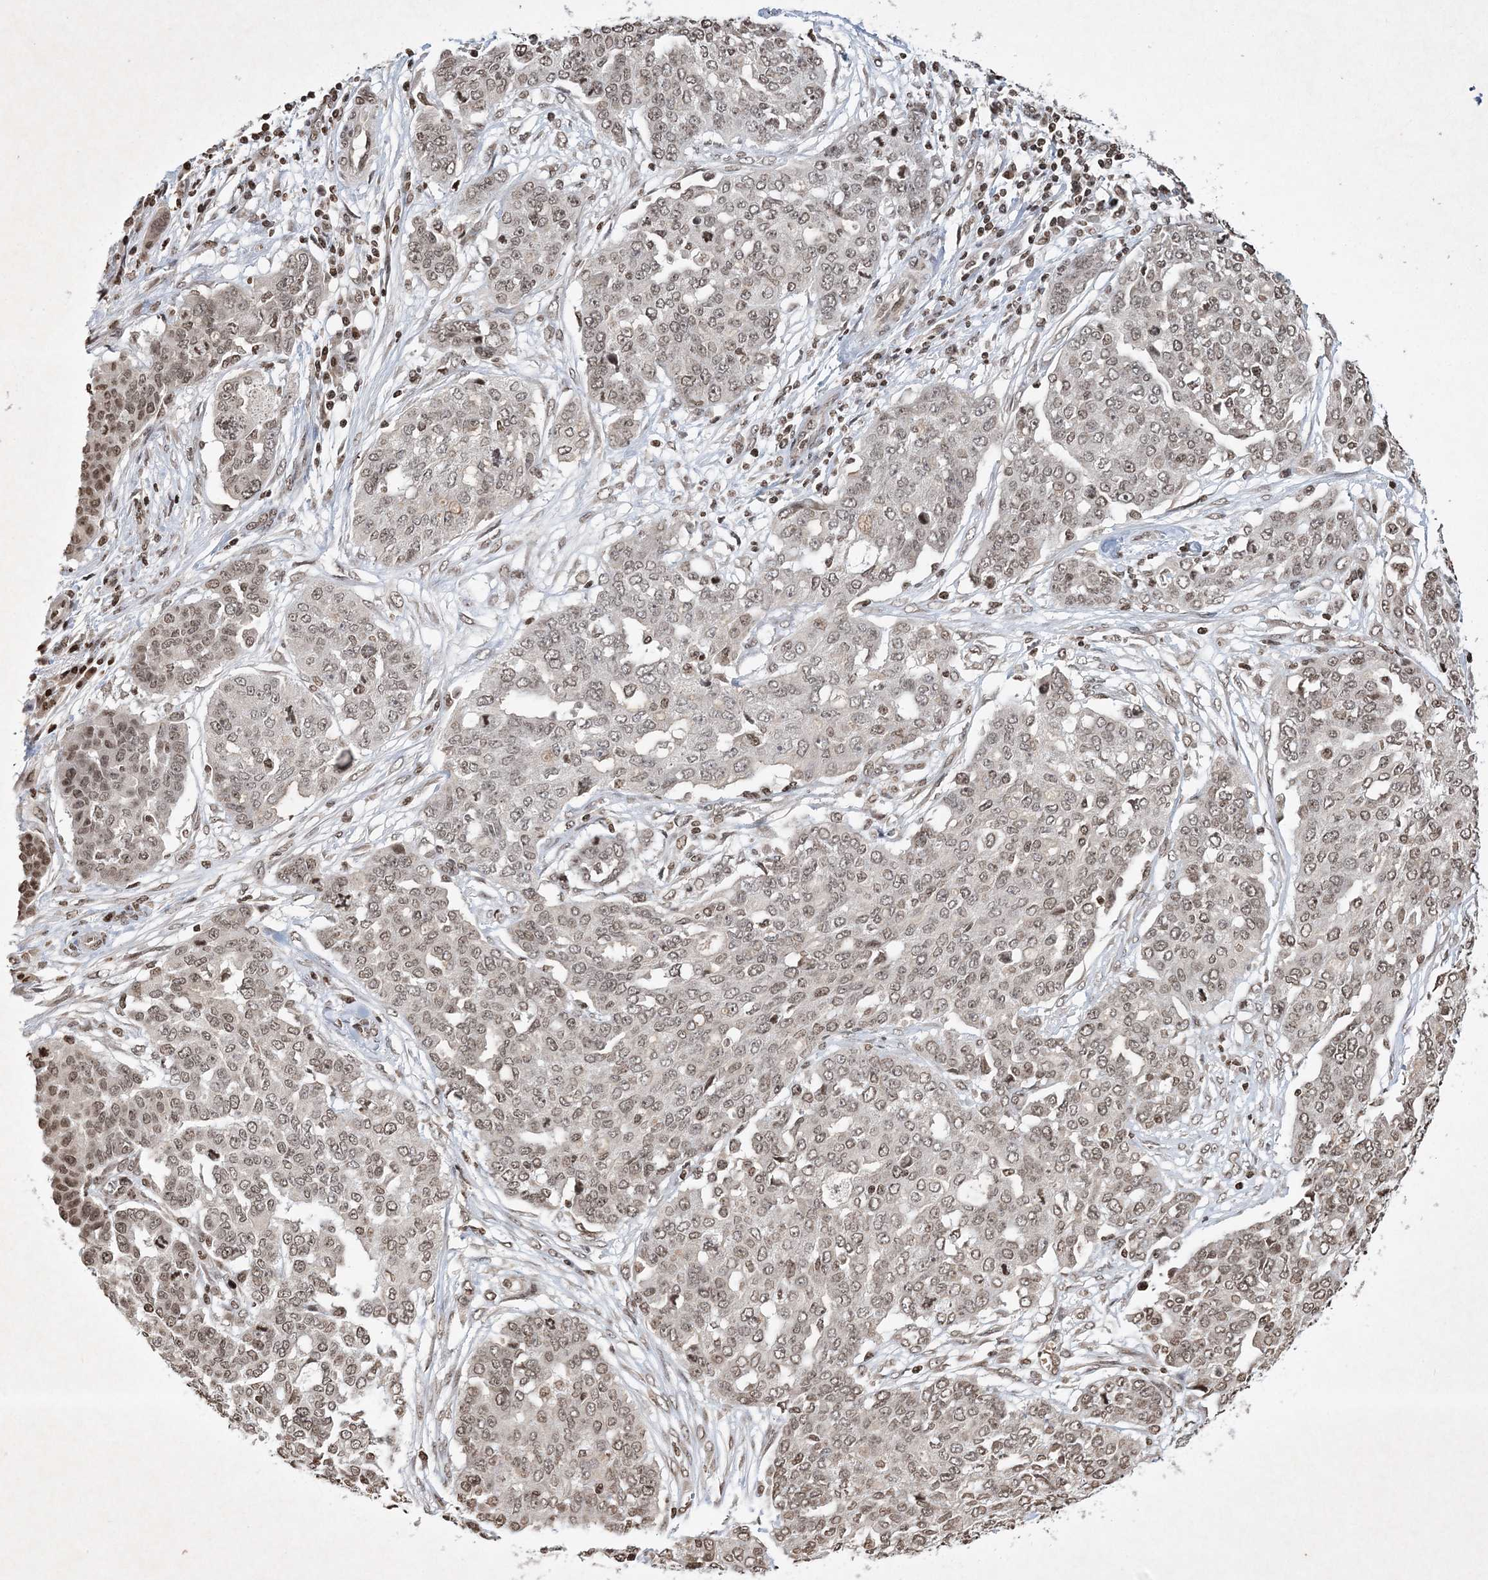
{"staining": {"intensity": "weak", "quantity": ">75%", "location": "nuclear"}, "tissue": "ovarian cancer", "cell_type": "Tumor cells", "image_type": "cancer", "snomed": [{"axis": "morphology", "description": "Cystadenocarcinoma, serous, NOS"}, {"axis": "topography", "description": "Soft tissue"}, {"axis": "topography", "description": "Ovary"}], "caption": "Protein expression analysis of ovarian serous cystadenocarcinoma reveals weak nuclear positivity in about >75% of tumor cells.", "gene": "NEDD9", "patient": {"sex": "female", "age": 57}}